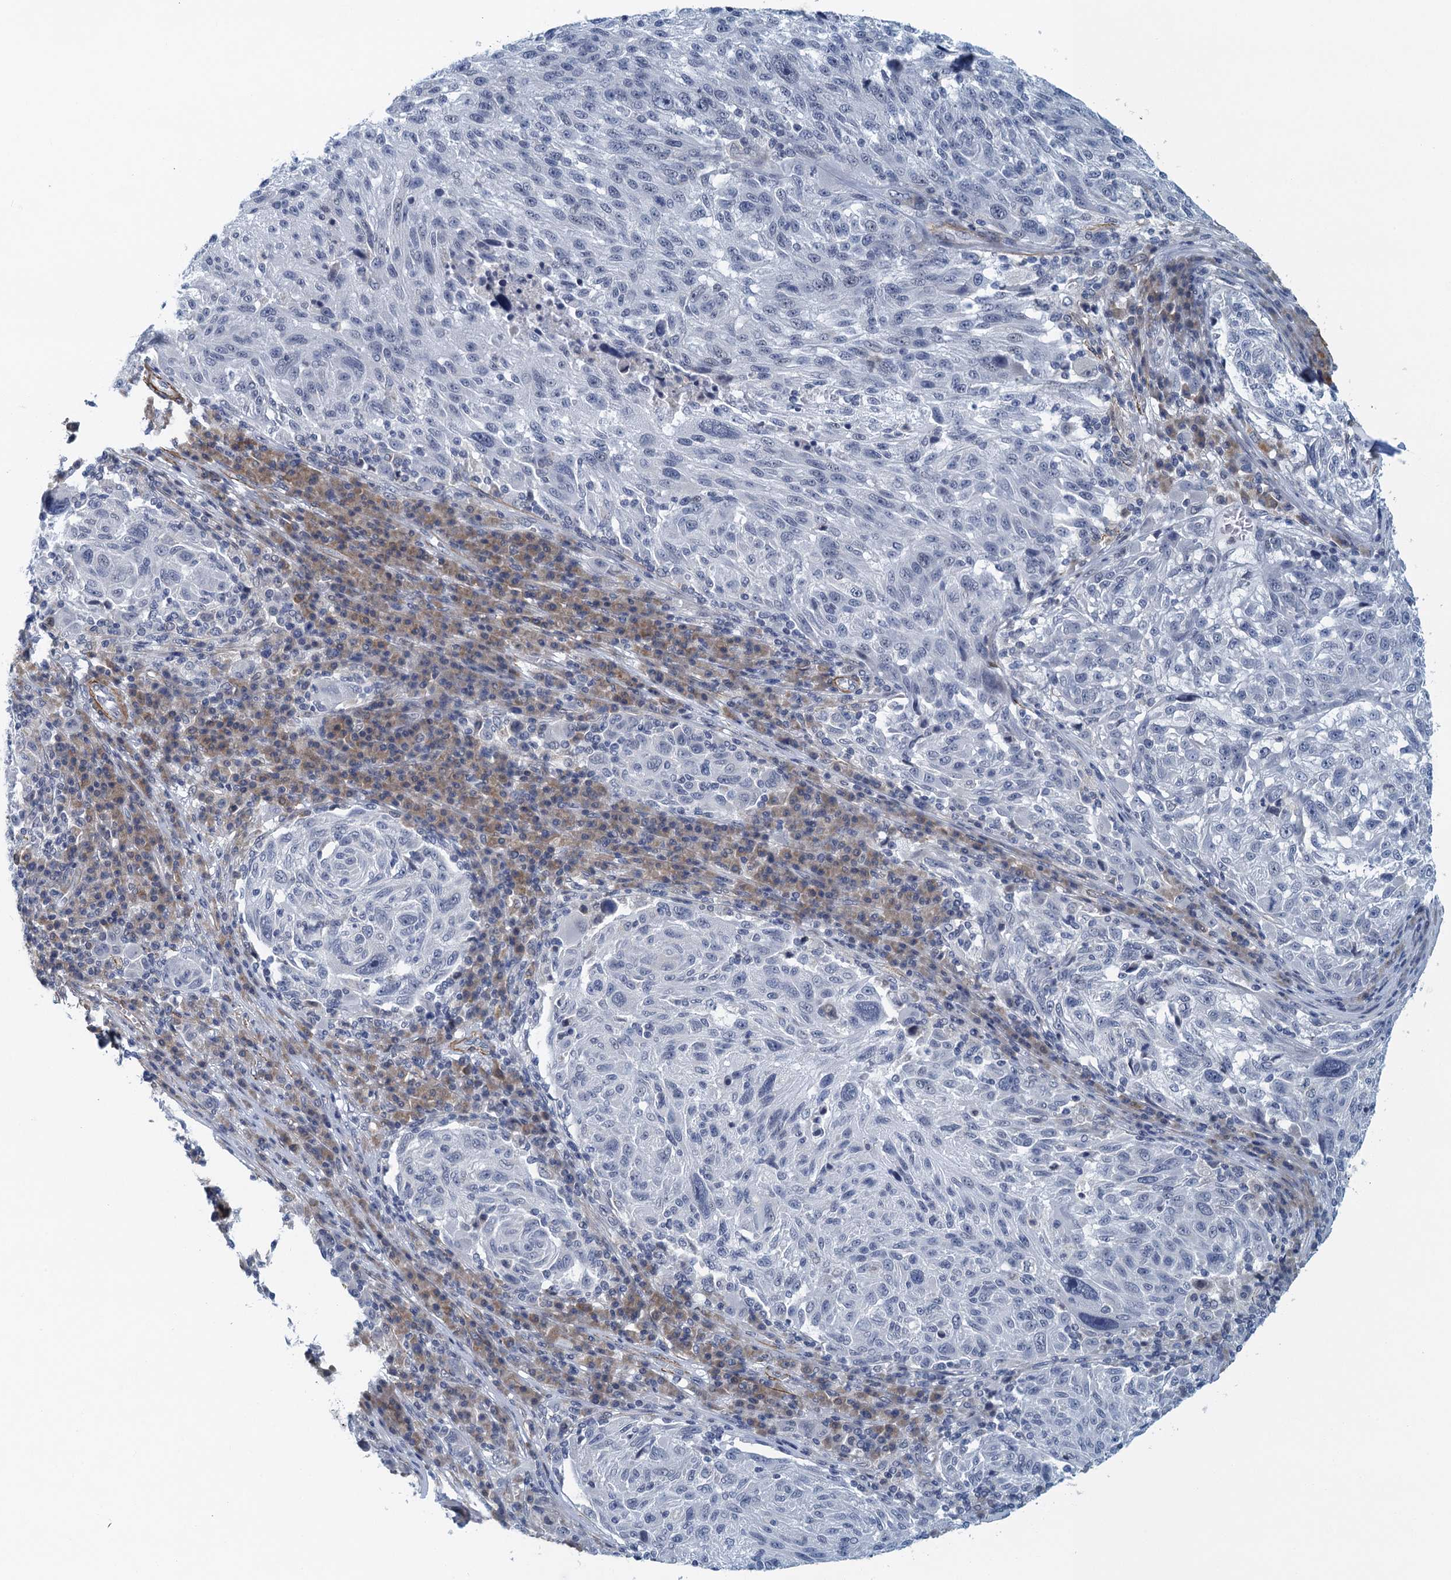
{"staining": {"intensity": "negative", "quantity": "none", "location": "none"}, "tissue": "melanoma", "cell_type": "Tumor cells", "image_type": "cancer", "snomed": [{"axis": "morphology", "description": "Malignant melanoma, NOS"}, {"axis": "topography", "description": "Skin"}], "caption": "Tumor cells show no significant protein positivity in melanoma.", "gene": "ALG2", "patient": {"sex": "male", "age": 53}}